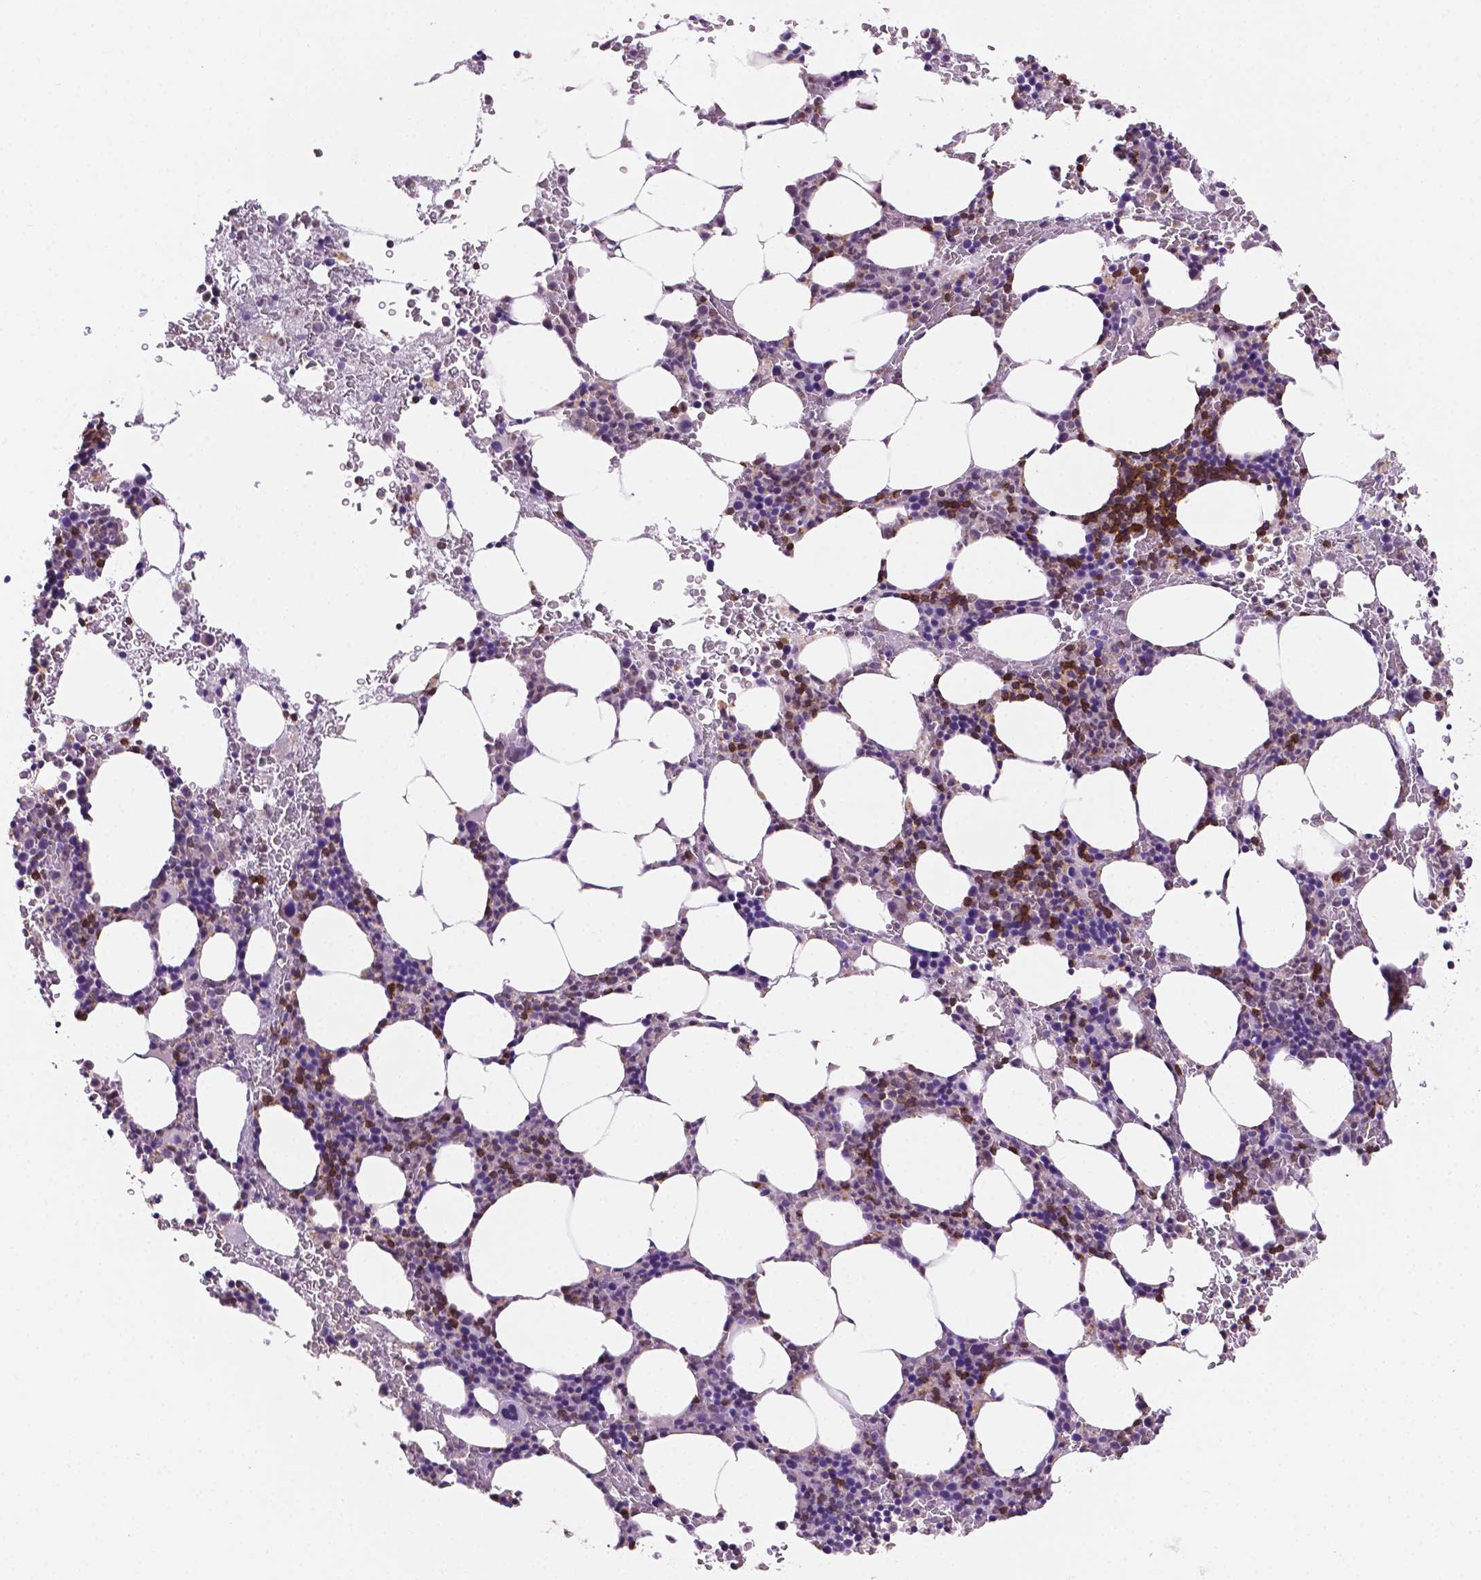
{"staining": {"intensity": "strong", "quantity": "<25%", "location": "cytoplasmic/membranous,nuclear"}, "tissue": "bone marrow", "cell_type": "Hematopoietic cells", "image_type": "normal", "snomed": [{"axis": "morphology", "description": "Normal tissue, NOS"}, {"axis": "topography", "description": "Bone marrow"}], "caption": "Normal bone marrow demonstrates strong cytoplasmic/membranous,nuclear expression in about <25% of hematopoietic cells, visualized by immunohistochemistry.", "gene": "PTPN6", "patient": {"sex": "male", "age": 77}}